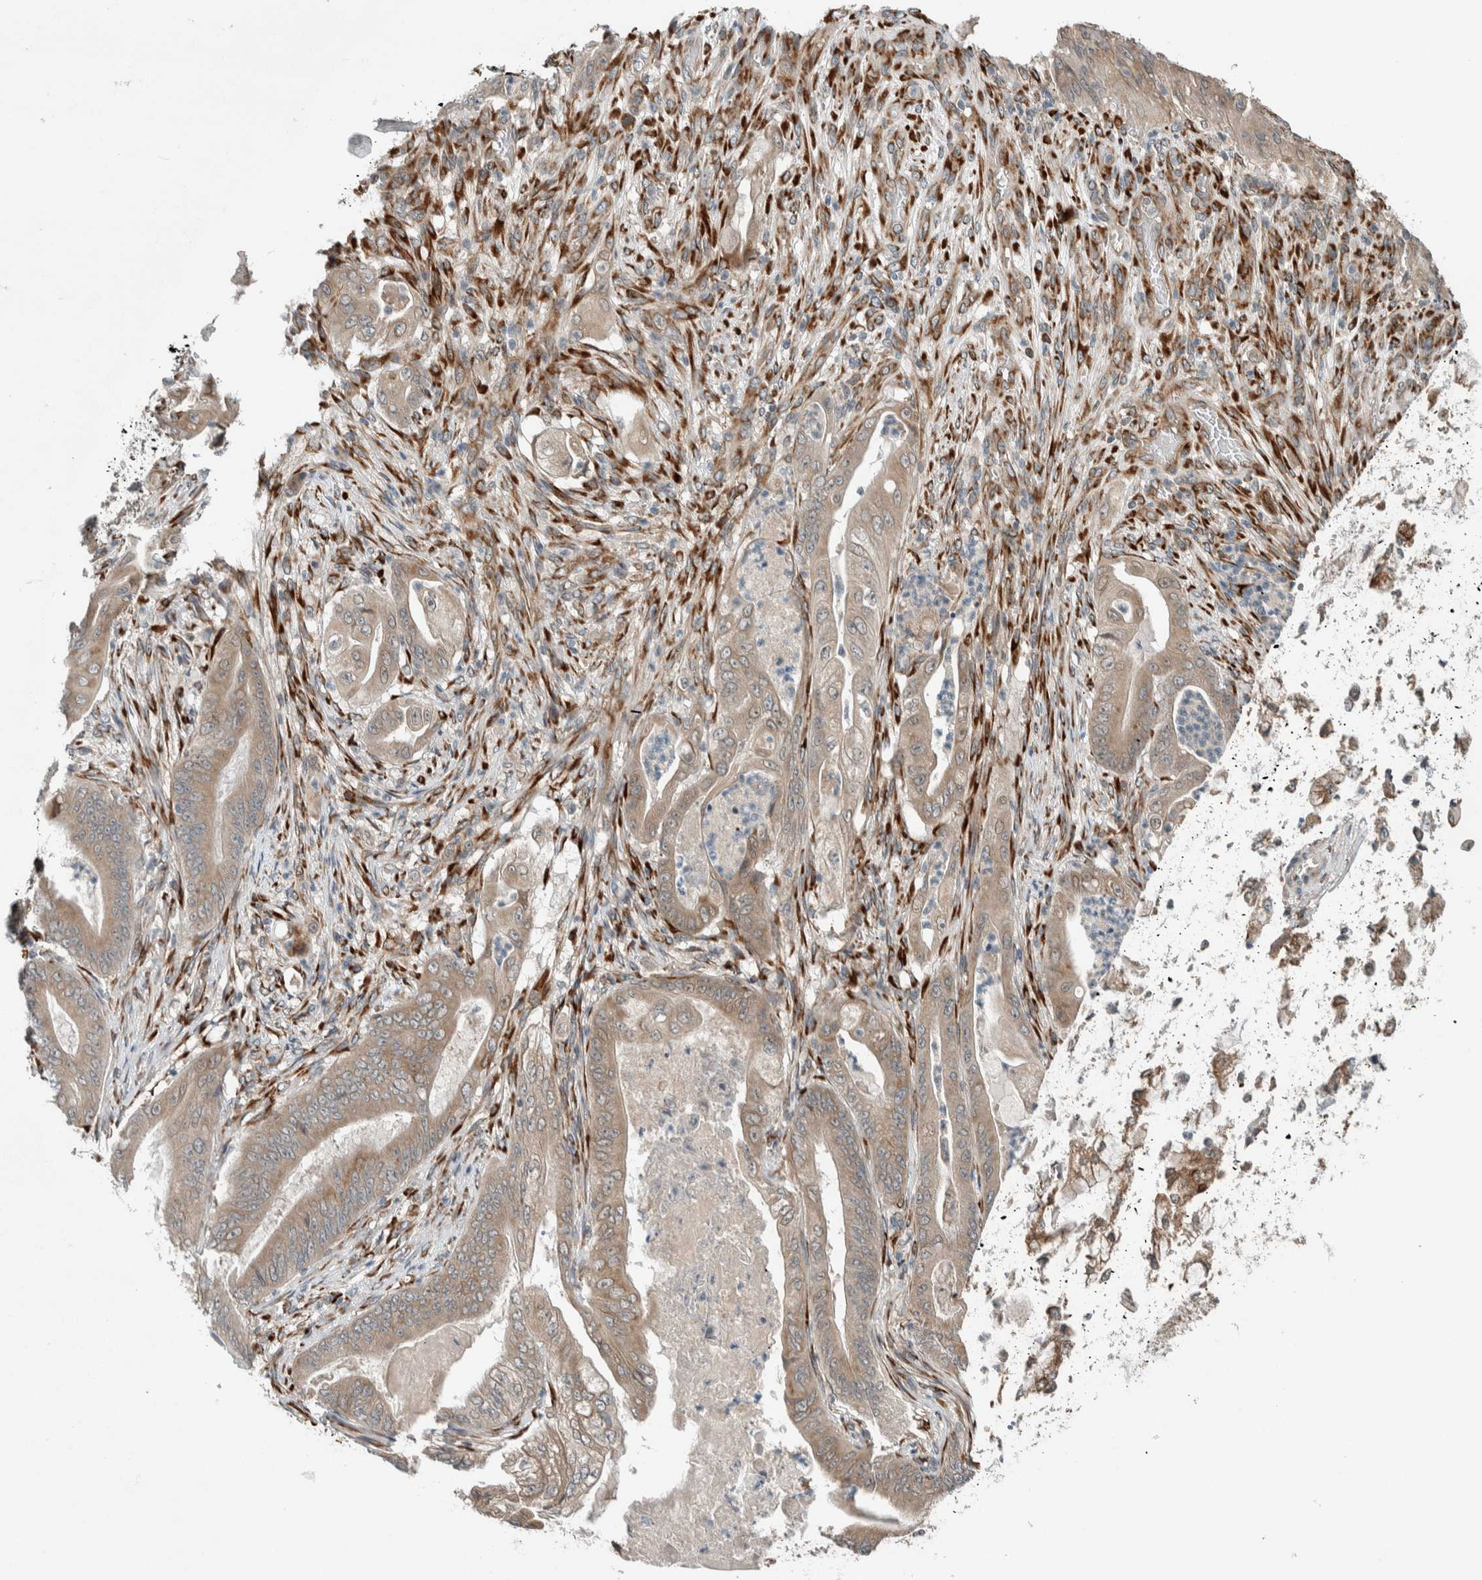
{"staining": {"intensity": "moderate", "quantity": ">75%", "location": "cytoplasmic/membranous"}, "tissue": "stomach cancer", "cell_type": "Tumor cells", "image_type": "cancer", "snomed": [{"axis": "morphology", "description": "Normal tissue, NOS"}, {"axis": "morphology", "description": "Adenocarcinoma, NOS"}, {"axis": "topography", "description": "Stomach"}], "caption": "Protein analysis of stomach cancer (adenocarcinoma) tissue exhibits moderate cytoplasmic/membranous staining in approximately >75% of tumor cells.", "gene": "CTBP2", "patient": {"sex": "male", "age": 62}}